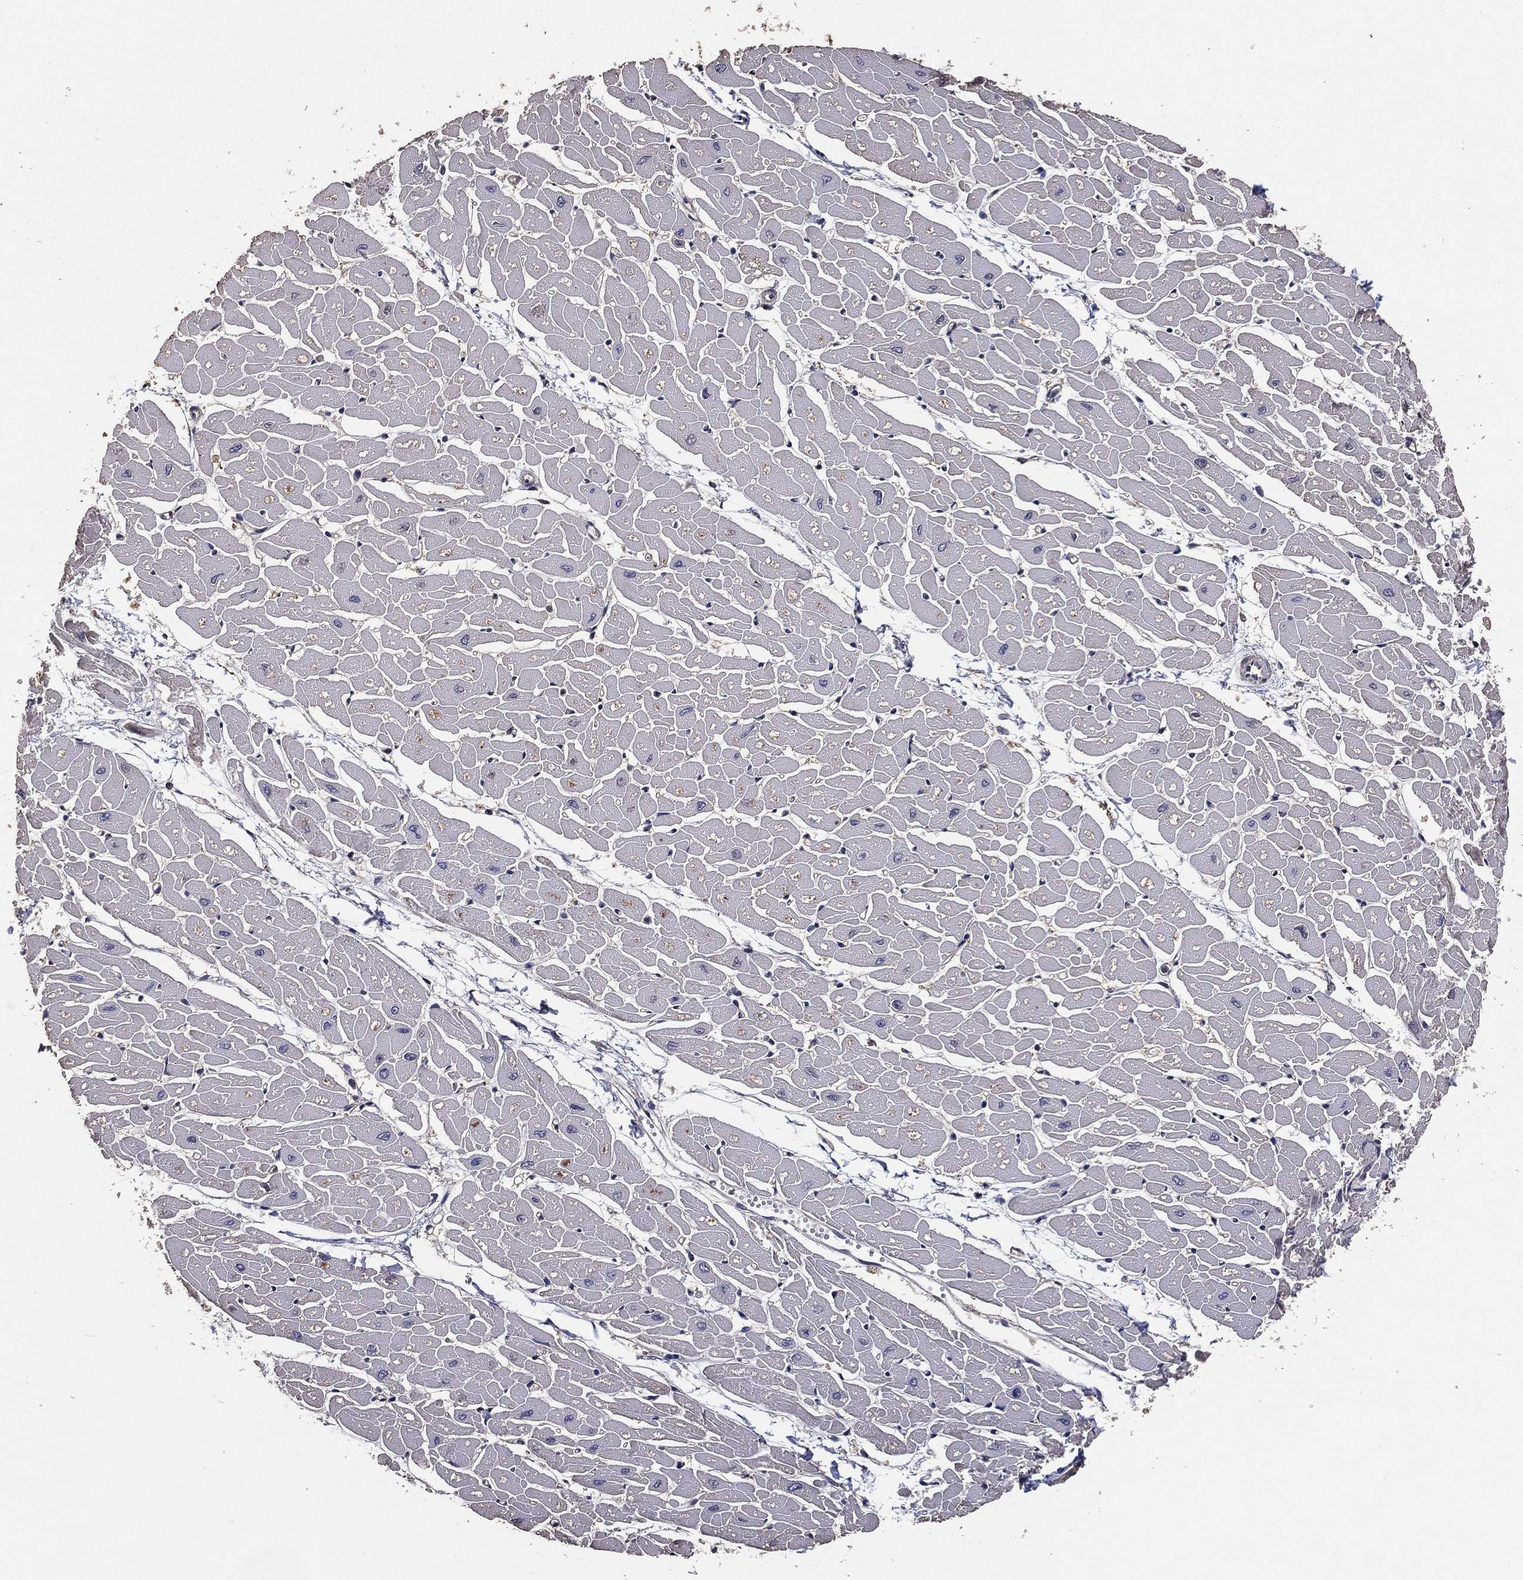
{"staining": {"intensity": "negative", "quantity": "none", "location": "none"}, "tissue": "heart muscle", "cell_type": "Cardiomyocytes", "image_type": "normal", "snomed": [{"axis": "morphology", "description": "Normal tissue, NOS"}, {"axis": "topography", "description": "Heart"}], "caption": "Cardiomyocytes are negative for brown protein staining in normal heart muscle. (Stains: DAB (3,3'-diaminobenzidine) immunohistochemistry (IHC) with hematoxylin counter stain, Microscopy: brightfield microscopy at high magnification).", "gene": "PCNT", "patient": {"sex": "male", "age": 57}}